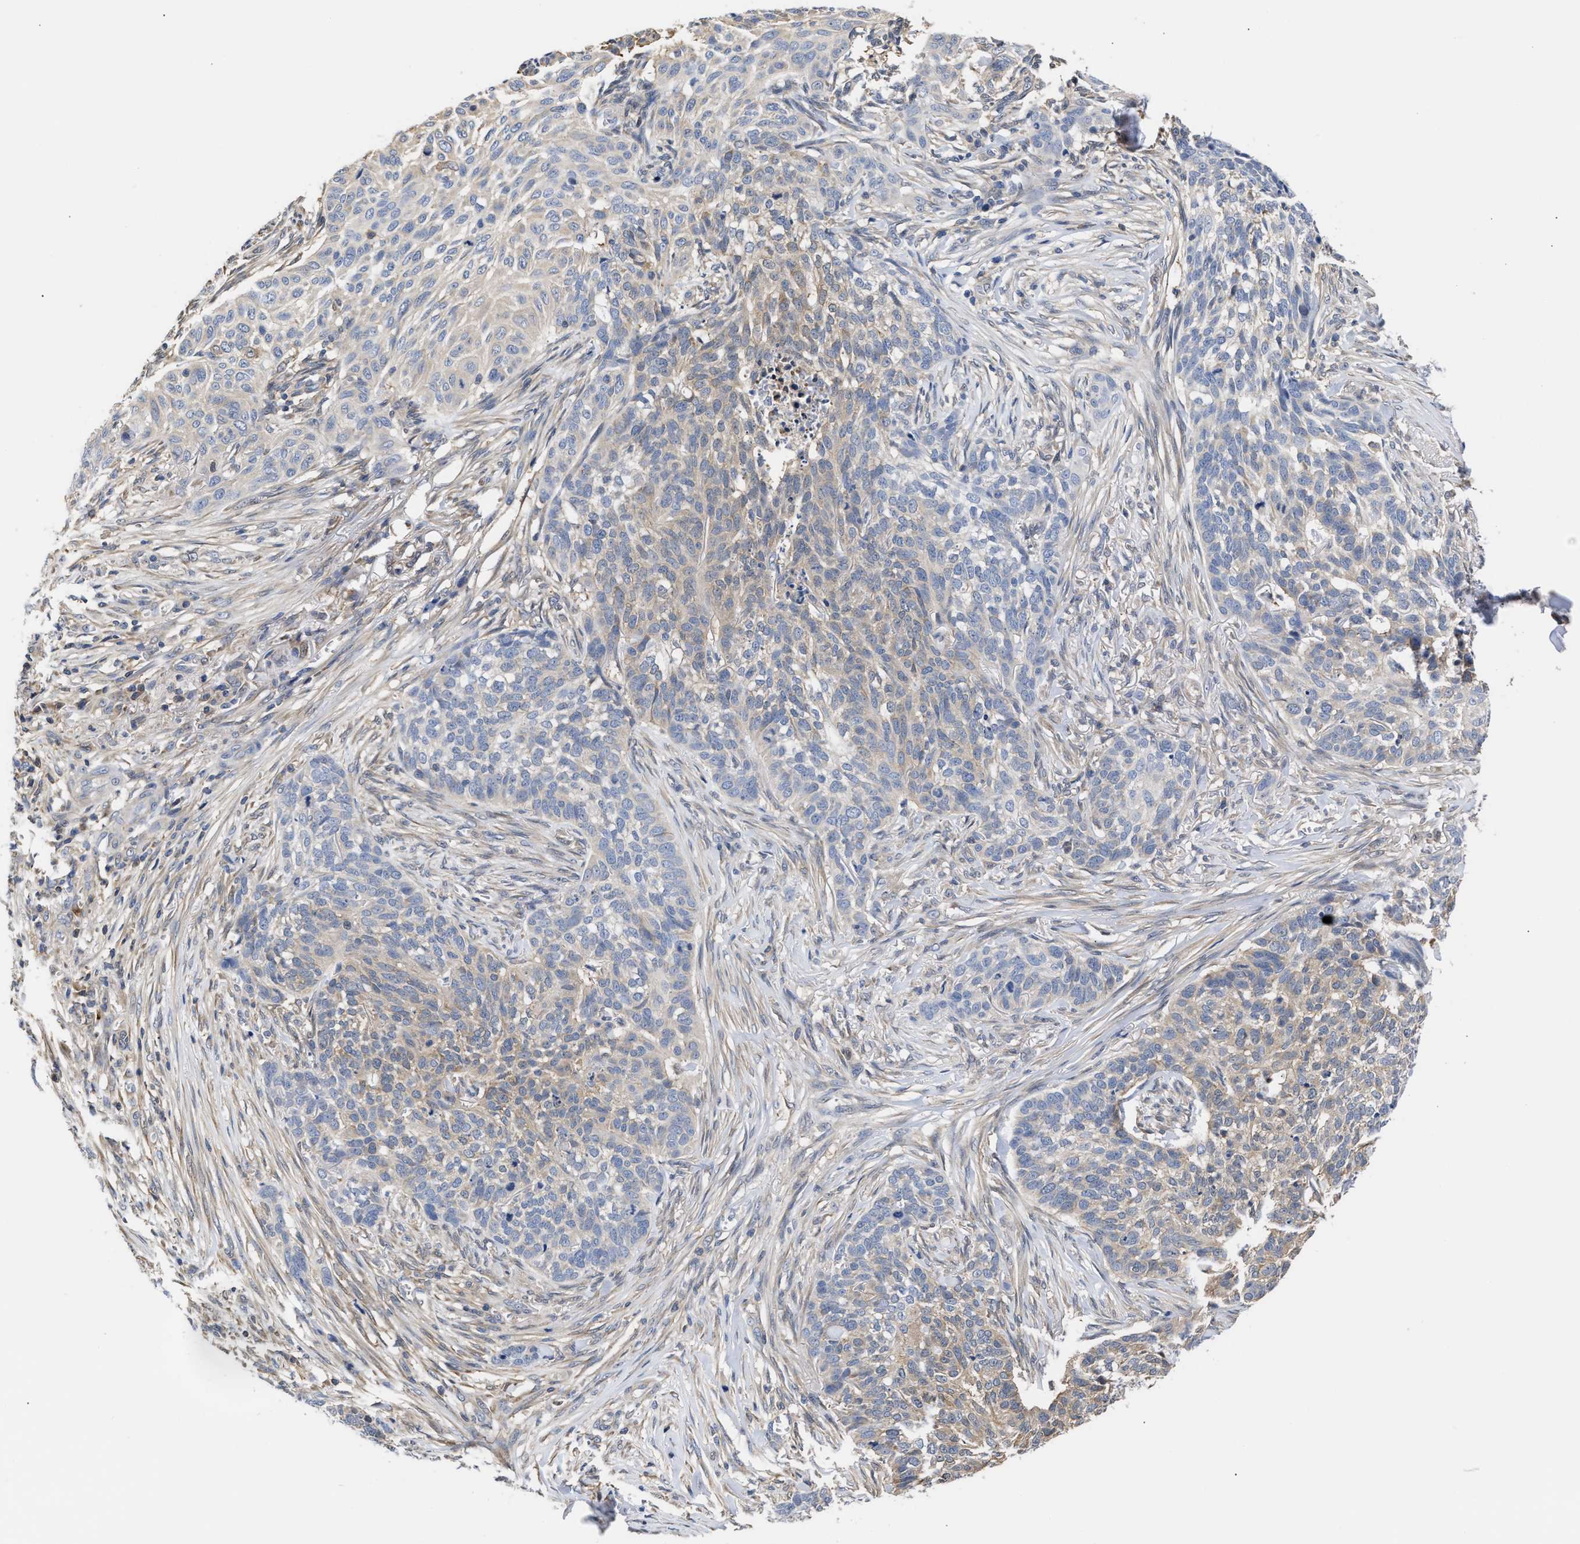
{"staining": {"intensity": "weak", "quantity": "25%-75%", "location": "cytoplasmic/membranous"}, "tissue": "skin cancer", "cell_type": "Tumor cells", "image_type": "cancer", "snomed": [{"axis": "morphology", "description": "Basal cell carcinoma"}, {"axis": "topography", "description": "Skin"}], "caption": "Protein staining displays weak cytoplasmic/membranous positivity in about 25%-75% of tumor cells in basal cell carcinoma (skin). The staining was performed using DAB (3,3'-diaminobenzidine) to visualize the protein expression in brown, while the nuclei were stained in blue with hematoxylin (Magnification: 20x).", "gene": "KLHDC1", "patient": {"sex": "male", "age": 85}}